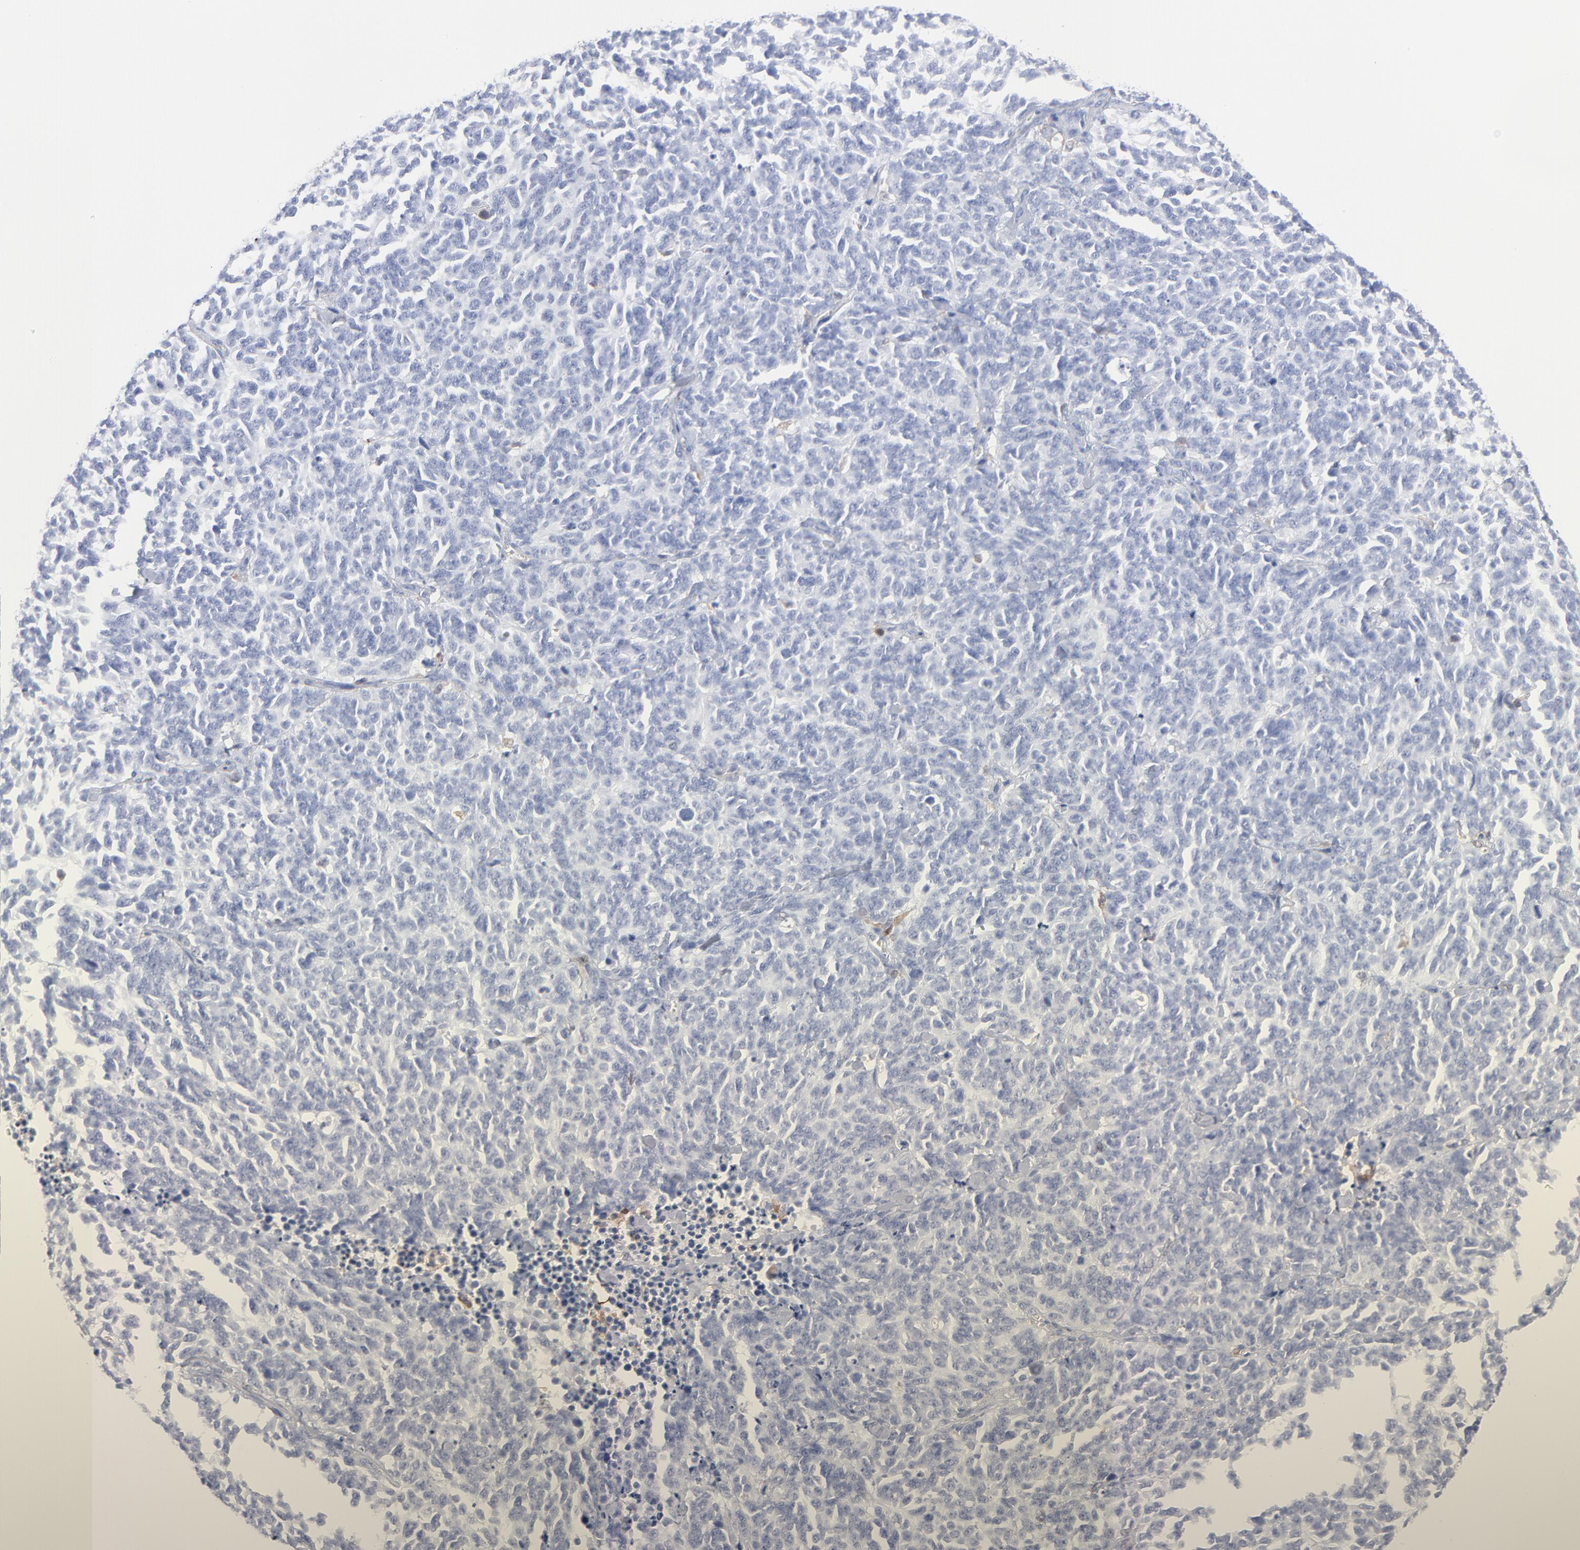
{"staining": {"intensity": "negative", "quantity": "none", "location": "none"}, "tissue": "lung cancer", "cell_type": "Tumor cells", "image_type": "cancer", "snomed": [{"axis": "morphology", "description": "Neoplasm, malignant, NOS"}, {"axis": "topography", "description": "Lung"}], "caption": "Tumor cells show no significant protein positivity in lung neoplasm (malignant).", "gene": "IFIT2", "patient": {"sex": "female", "age": 58}}